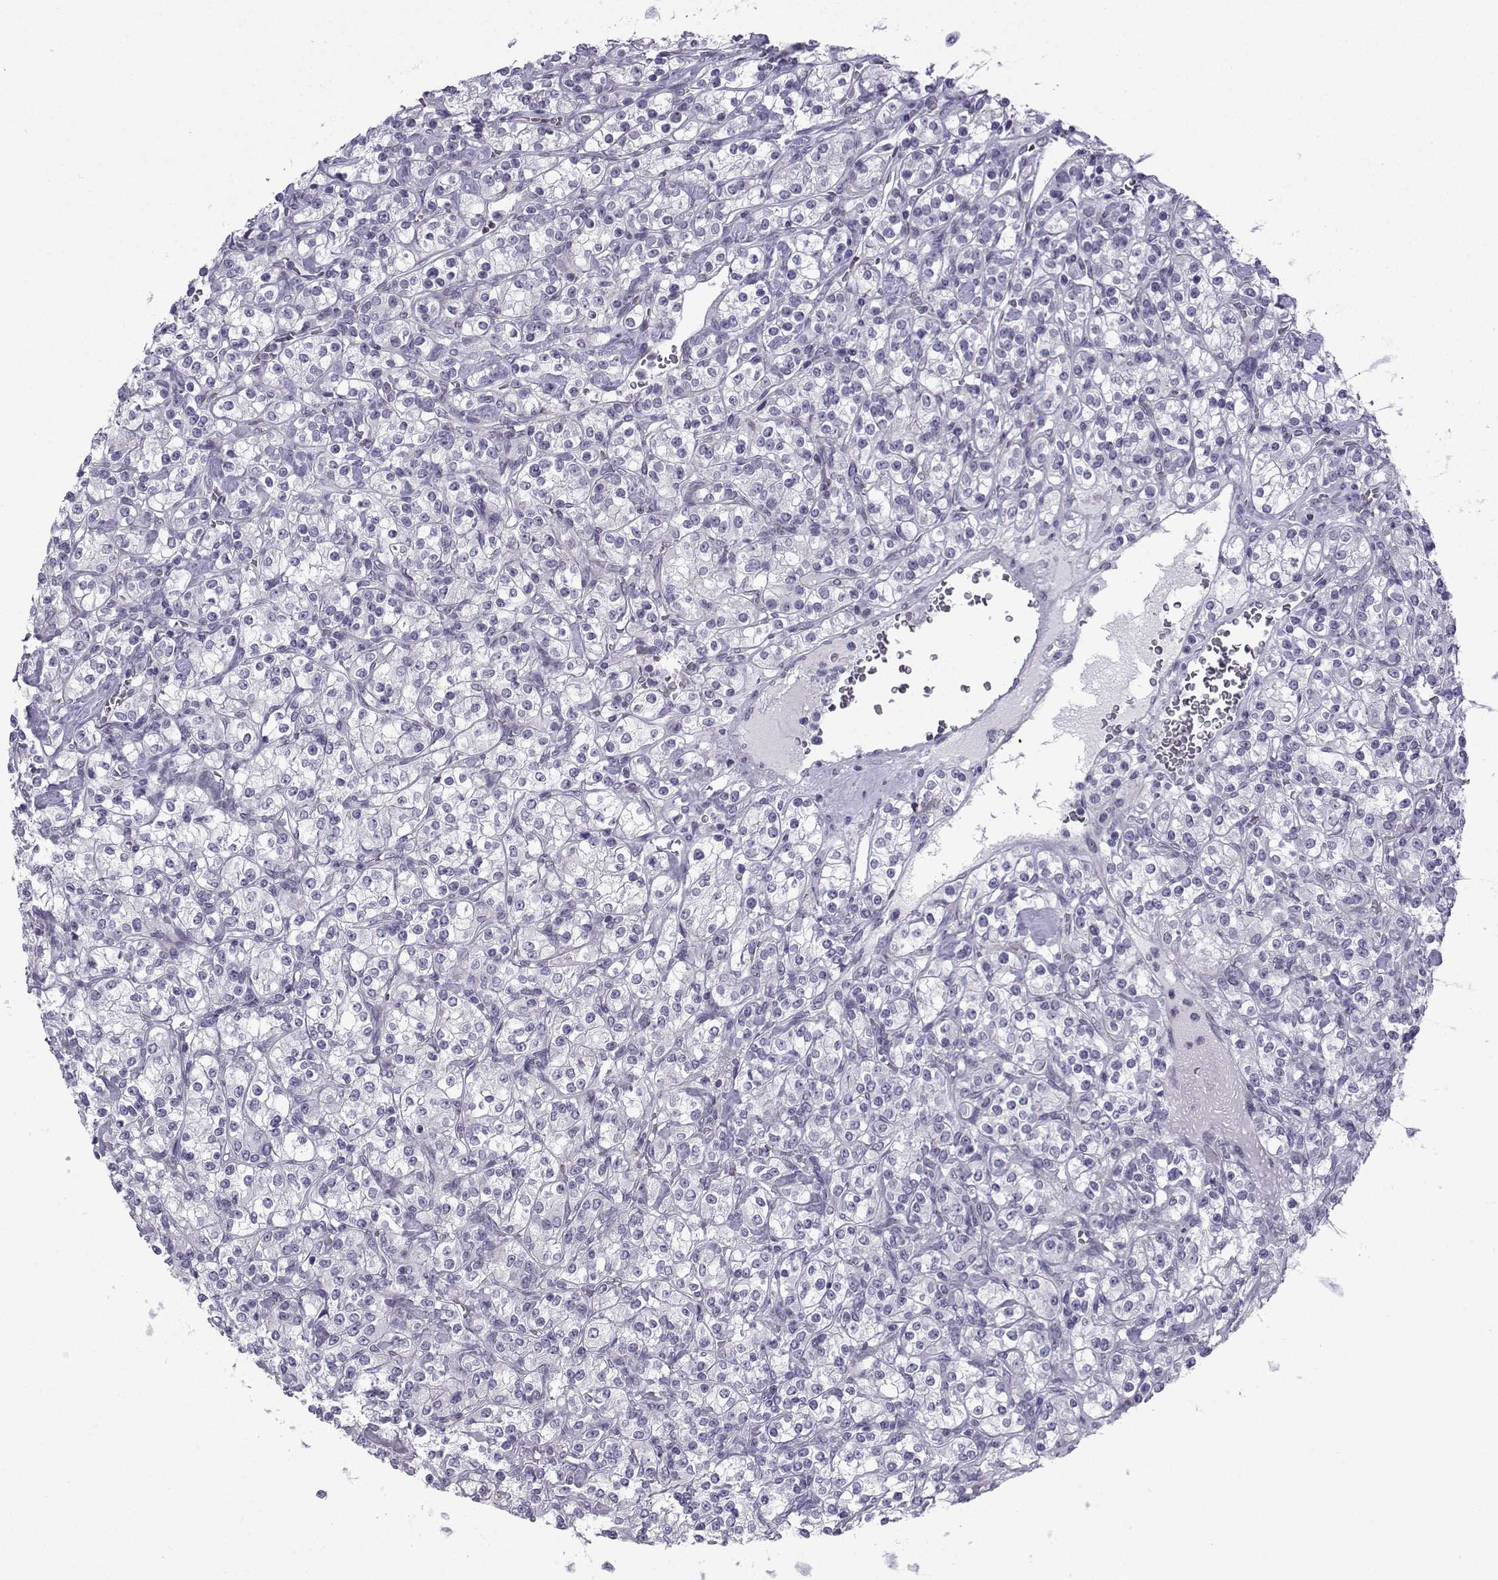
{"staining": {"intensity": "negative", "quantity": "none", "location": "none"}, "tissue": "renal cancer", "cell_type": "Tumor cells", "image_type": "cancer", "snomed": [{"axis": "morphology", "description": "Adenocarcinoma, NOS"}, {"axis": "topography", "description": "Kidney"}], "caption": "This is a micrograph of IHC staining of adenocarcinoma (renal), which shows no expression in tumor cells.", "gene": "CFAP53", "patient": {"sex": "male", "age": 77}}